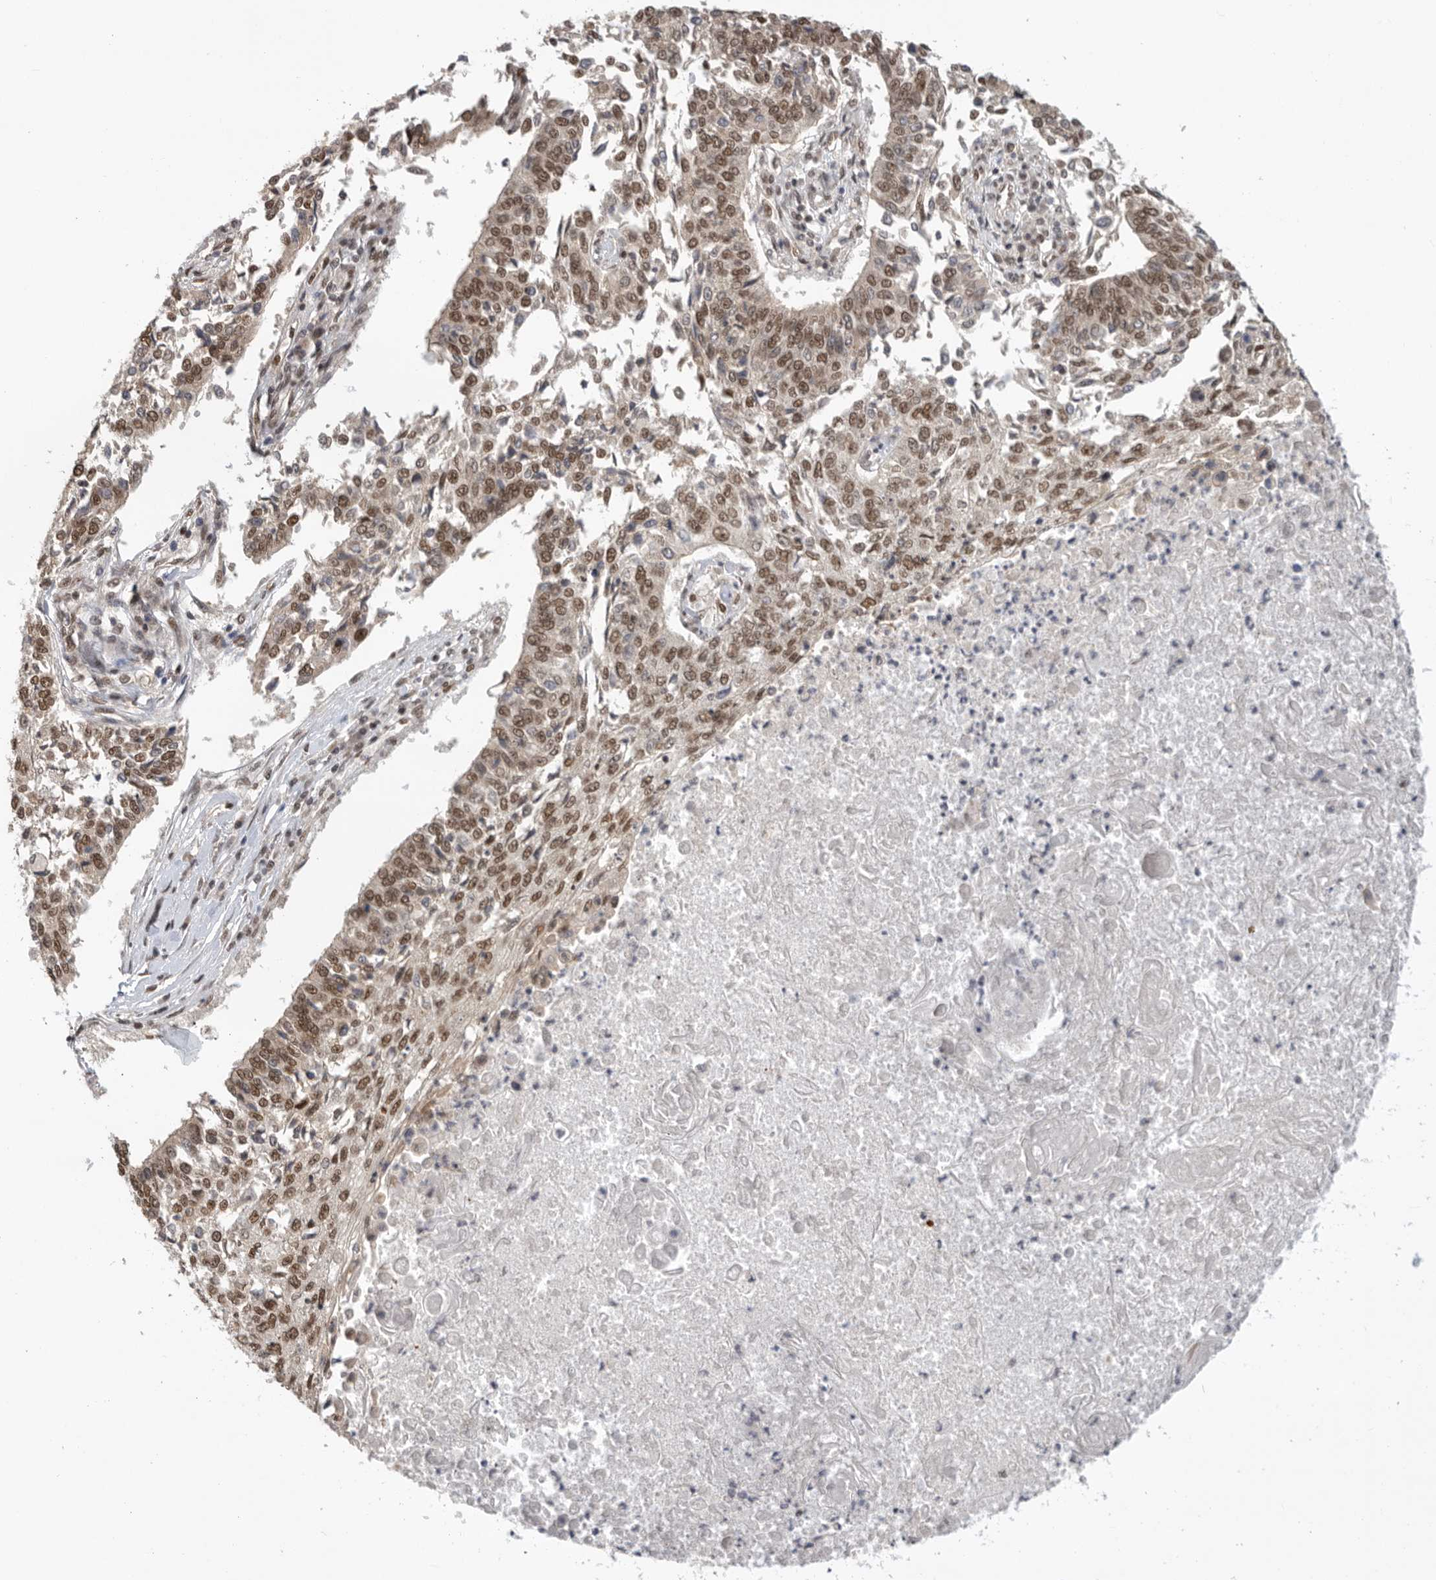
{"staining": {"intensity": "moderate", "quantity": ">75%", "location": "nuclear"}, "tissue": "lung cancer", "cell_type": "Tumor cells", "image_type": "cancer", "snomed": [{"axis": "morphology", "description": "Normal tissue, NOS"}, {"axis": "morphology", "description": "Squamous cell carcinoma, NOS"}, {"axis": "topography", "description": "Cartilage tissue"}, {"axis": "topography", "description": "Bronchus"}, {"axis": "topography", "description": "Lung"}, {"axis": "topography", "description": "Peripheral nerve tissue"}], "caption": "This image demonstrates squamous cell carcinoma (lung) stained with immunohistochemistry to label a protein in brown. The nuclear of tumor cells show moderate positivity for the protein. Nuclei are counter-stained blue.", "gene": "ZNF830", "patient": {"sex": "female", "age": 49}}